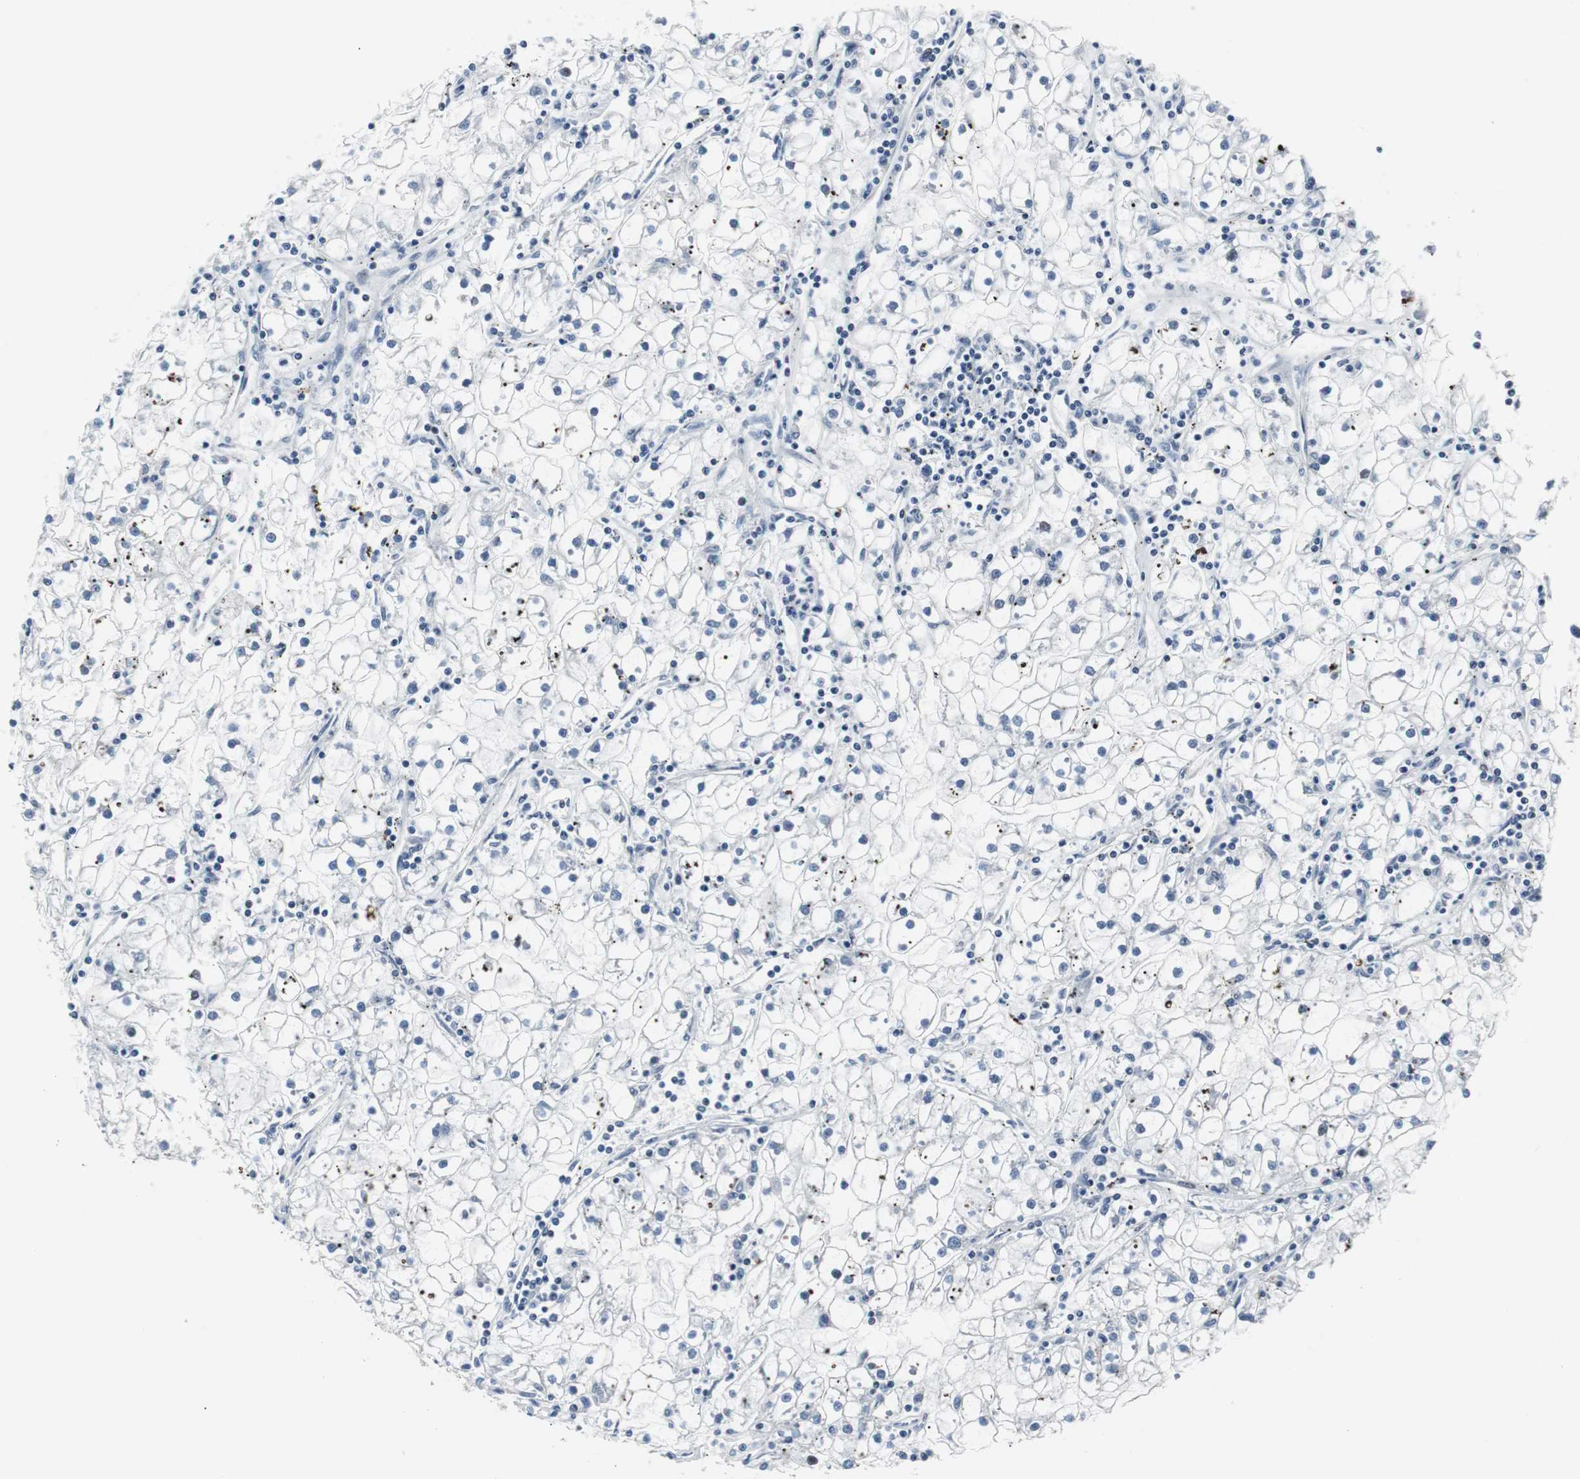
{"staining": {"intensity": "negative", "quantity": "none", "location": "none"}, "tissue": "renal cancer", "cell_type": "Tumor cells", "image_type": "cancer", "snomed": [{"axis": "morphology", "description": "Adenocarcinoma, NOS"}, {"axis": "topography", "description": "Kidney"}], "caption": "Human adenocarcinoma (renal) stained for a protein using immunohistochemistry exhibits no positivity in tumor cells.", "gene": "MTA1", "patient": {"sex": "male", "age": 56}}